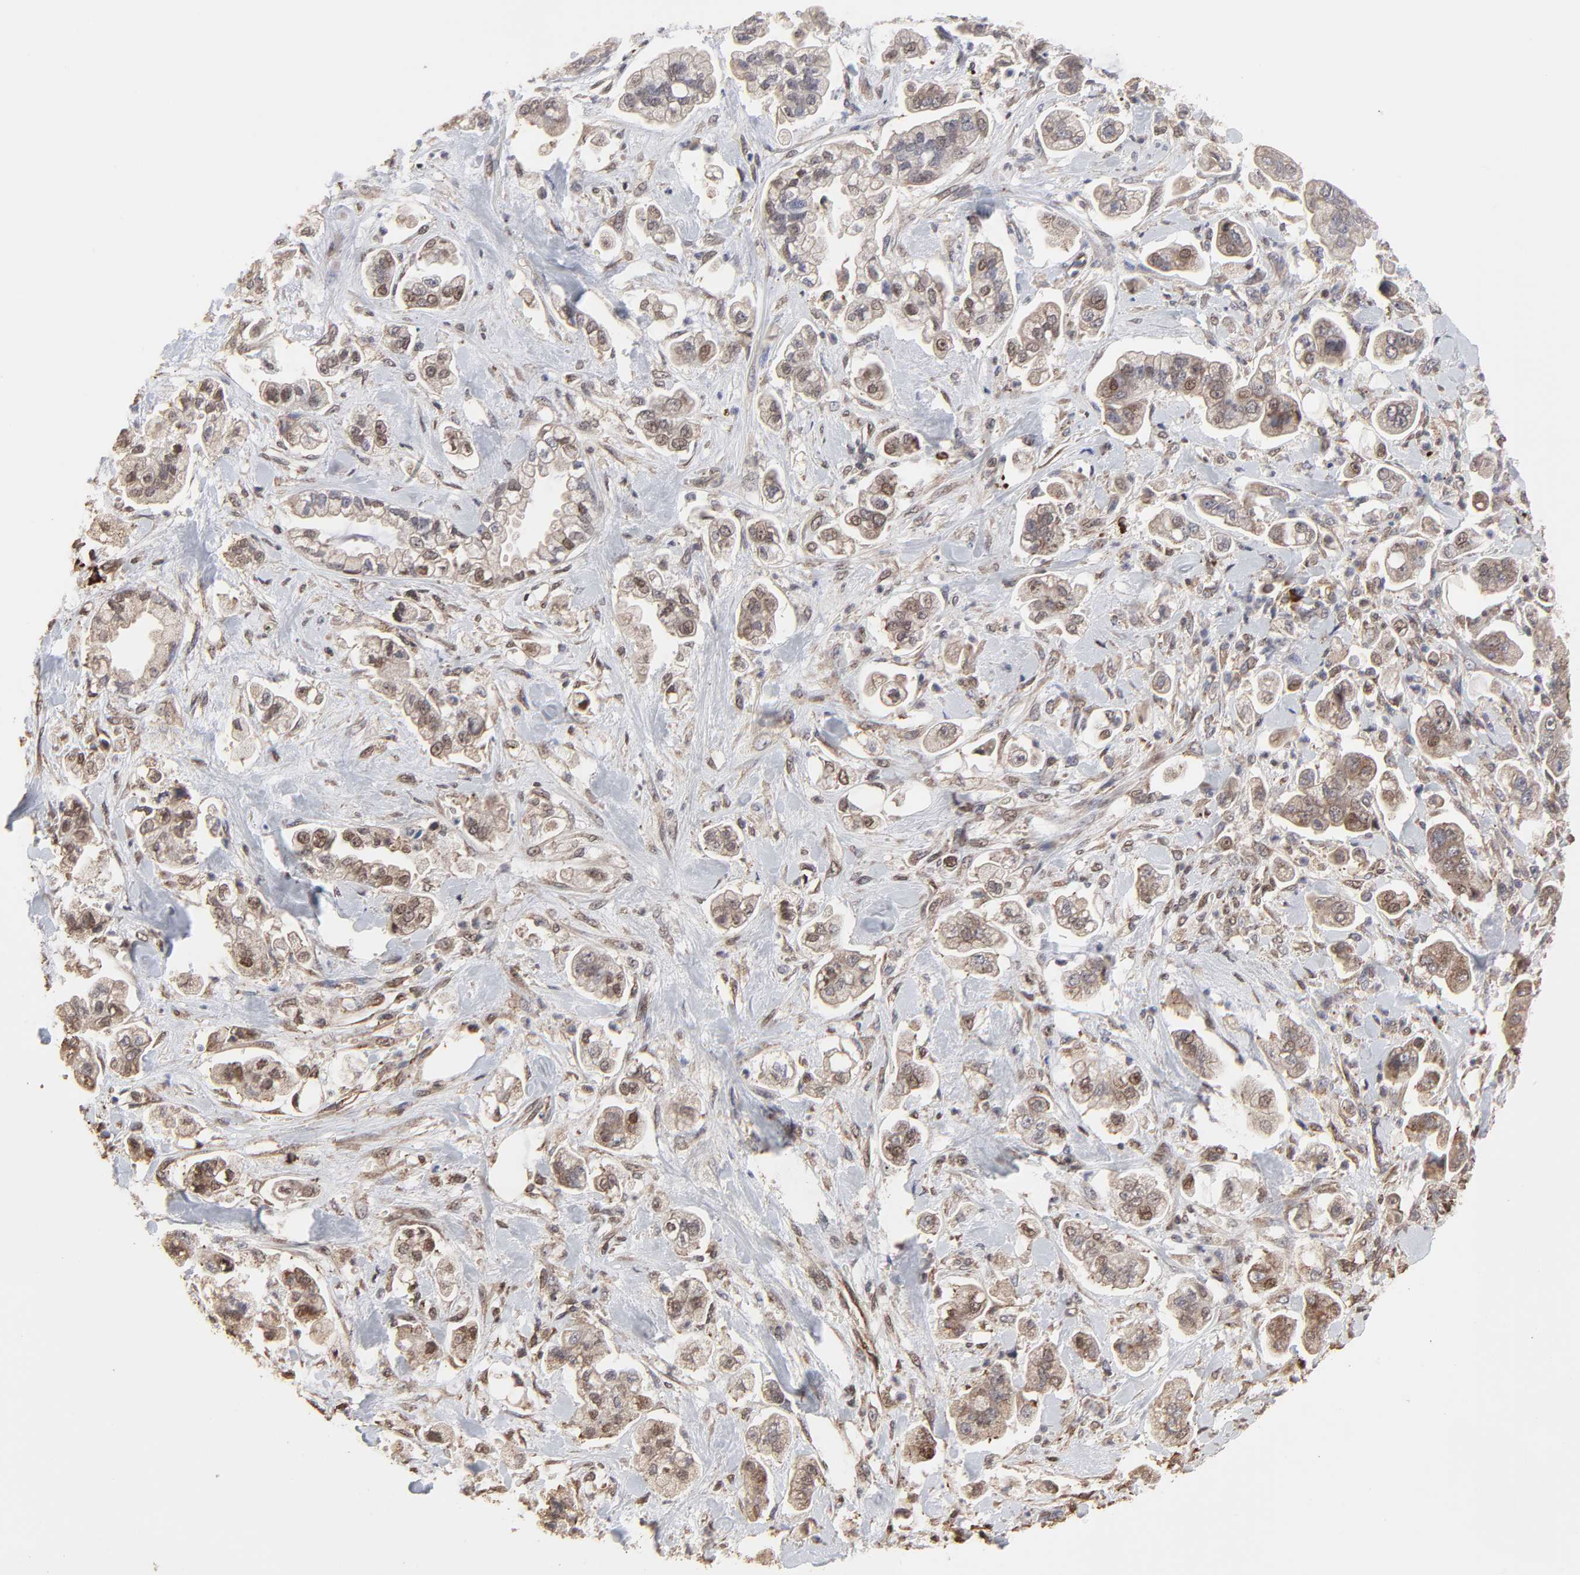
{"staining": {"intensity": "moderate", "quantity": ">75%", "location": "cytoplasmic/membranous"}, "tissue": "stomach cancer", "cell_type": "Tumor cells", "image_type": "cancer", "snomed": [{"axis": "morphology", "description": "Adenocarcinoma, NOS"}, {"axis": "topography", "description": "Stomach"}], "caption": "Brown immunohistochemical staining in human stomach cancer demonstrates moderate cytoplasmic/membranous positivity in approximately >75% of tumor cells.", "gene": "CHM", "patient": {"sex": "male", "age": 62}}